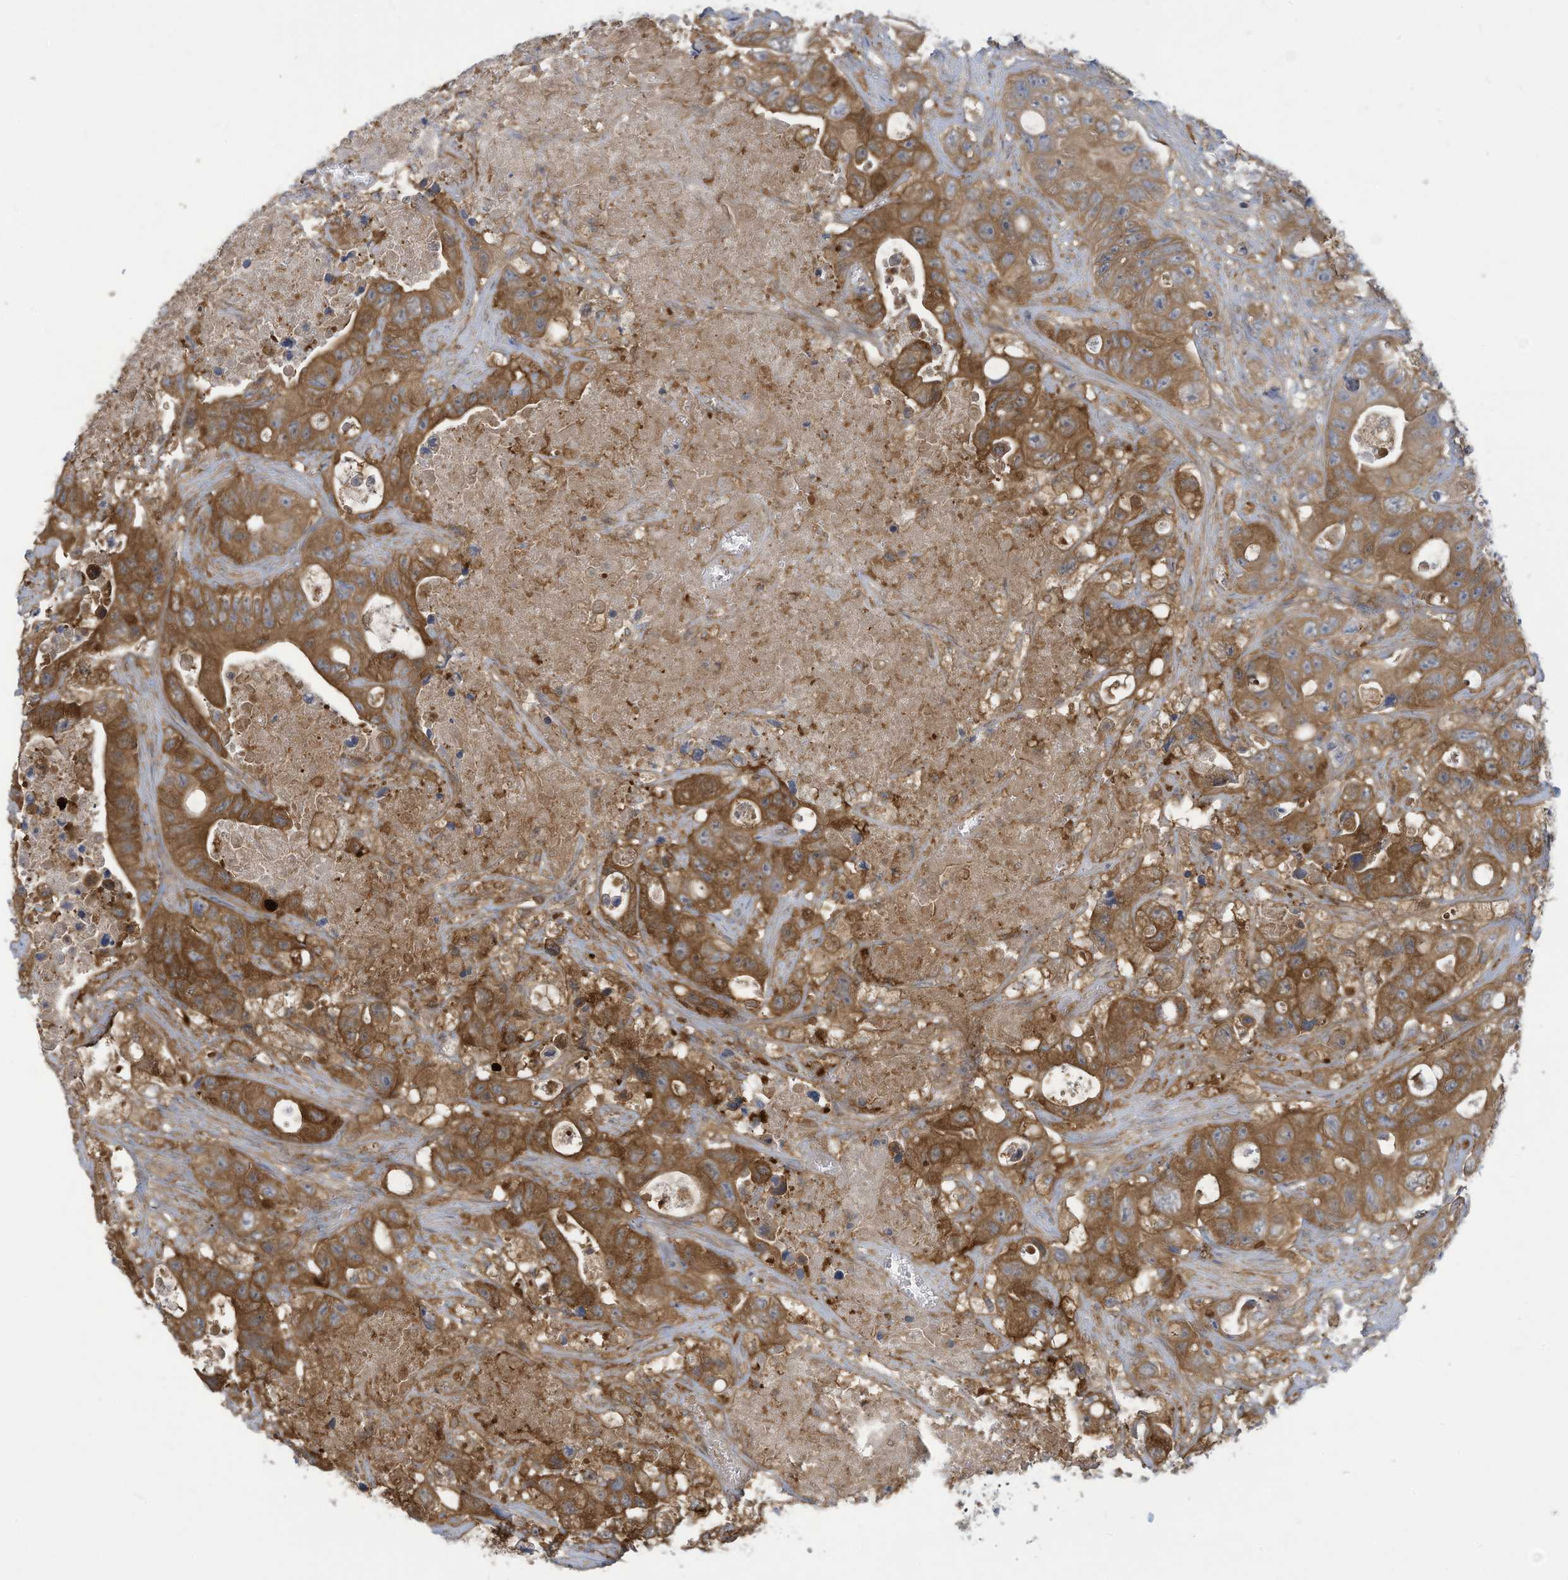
{"staining": {"intensity": "strong", "quantity": ">75%", "location": "cytoplasmic/membranous"}, "tissue": "colorectal cancer", "cell_type": "Tumor cells", "image_type": "cancer", "snomed": [{"axis": "morphology", "description": "Adenocarcinoma, NOS"}, {"axis": "topography", "description": "Colon"}], "caption": "Immunohistochemical staining of human adenocarcinoma (colorectal) demonstrates high levels of strong cytoplasmic/membranous staining in approximately >75% of tumor cells.", "gene": "ADI1", "patient": {"sex": "female", "age": 46}}